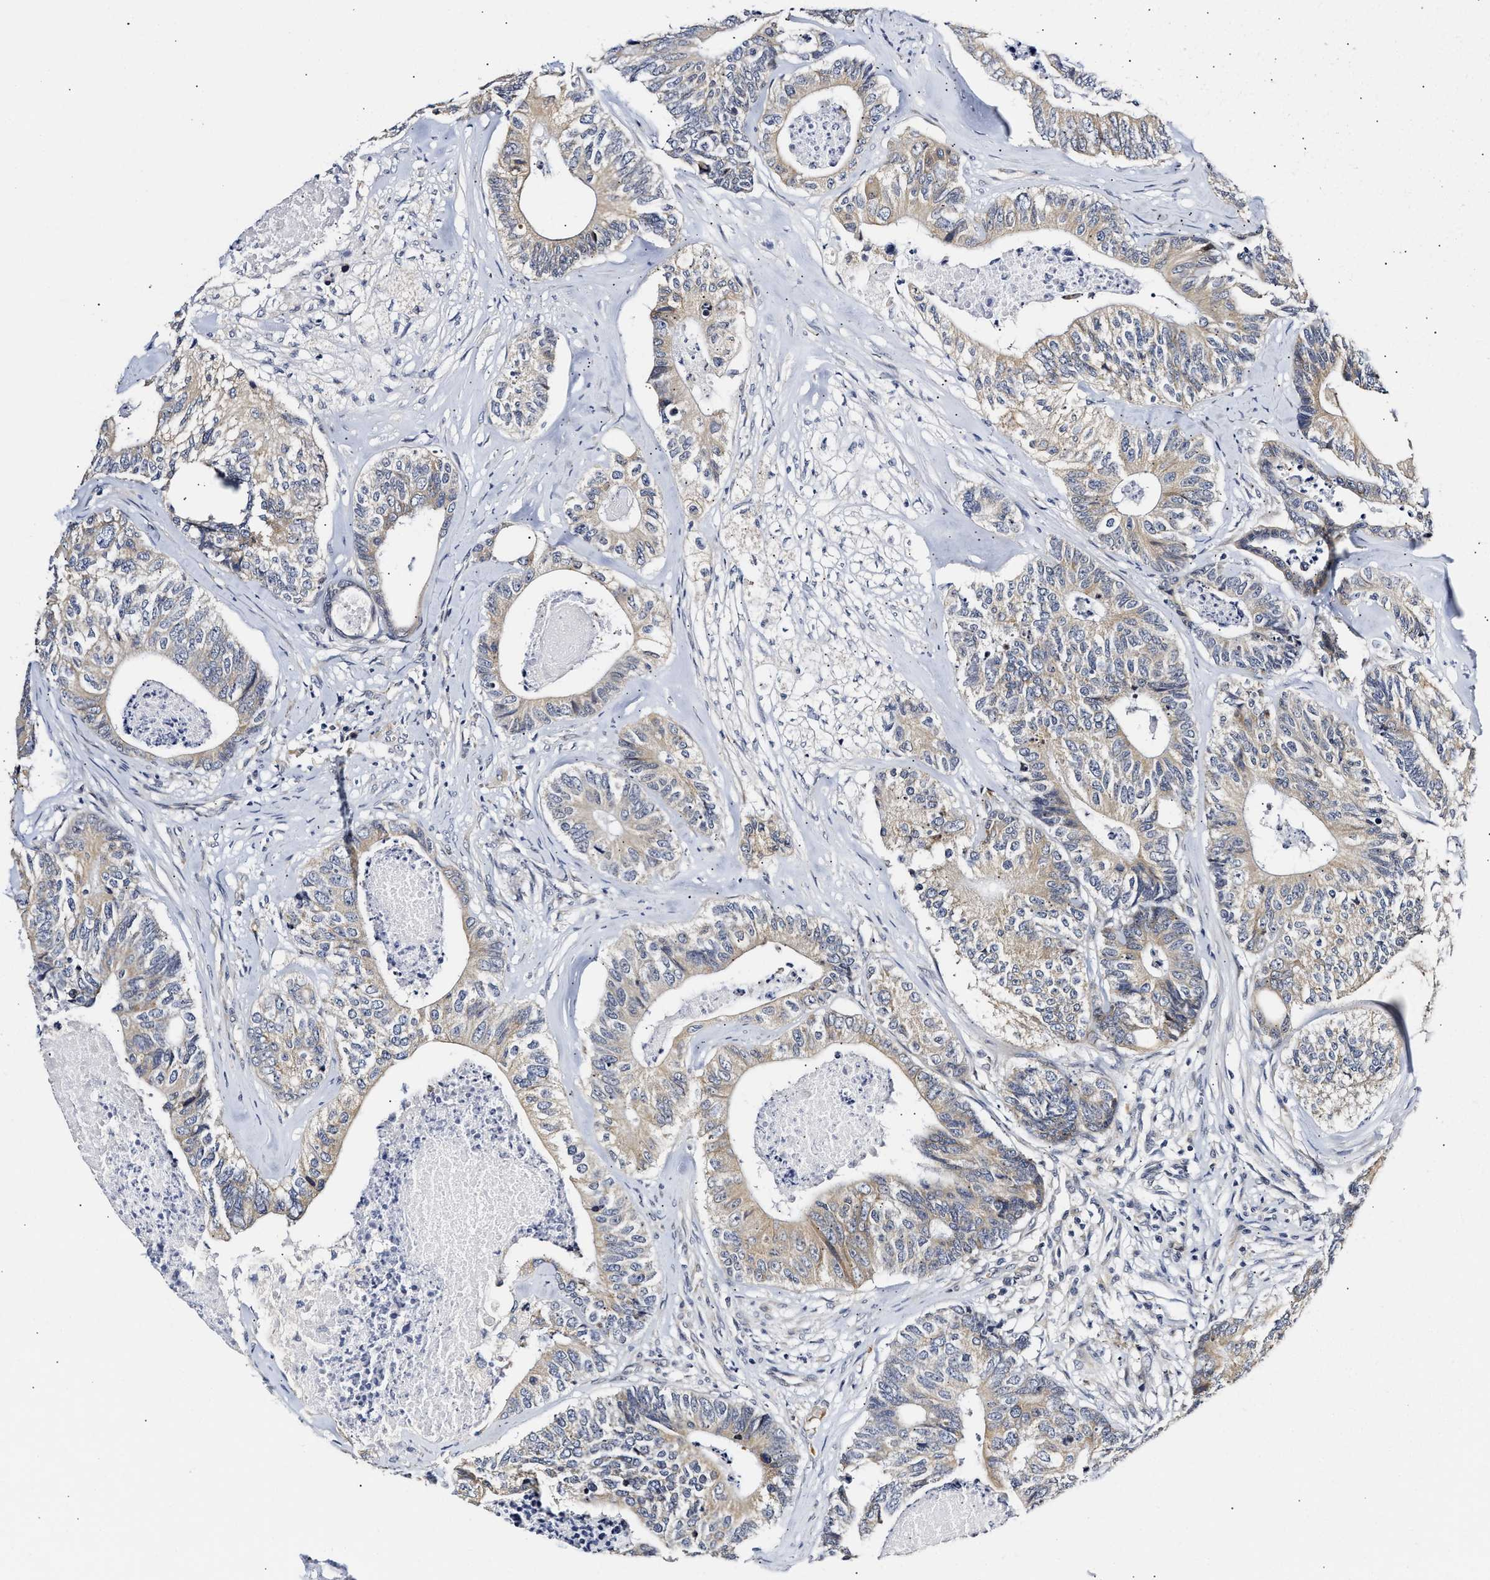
{"staining": {"intensity": "weak", "quantity": ">75%", "location": "cytoplasmic/membranous"}, "tissue": "colorectal cancer", "cell_type": "Tumor cells", "image_type": "cancer", "snomed": [{"axis": "morphology", "description": "Adenocarcinoma, NOS"}, {"axis": "topography", "description": "Colon"}], "caption": "Immunohistochemical staining of colorectal cancer (adenocarcinoma) demonstrates low levels of weak cytoplasmic/membranous positivity in about >75% of tumor cells. Using DAB (3,3'-diaminobenzidine) (brown) and hematoxylin (blue) stains, captured at high magnification using brightfield microscopy.", "gene": "RINT1", "patient": {"sex": "female", "age": 67}}